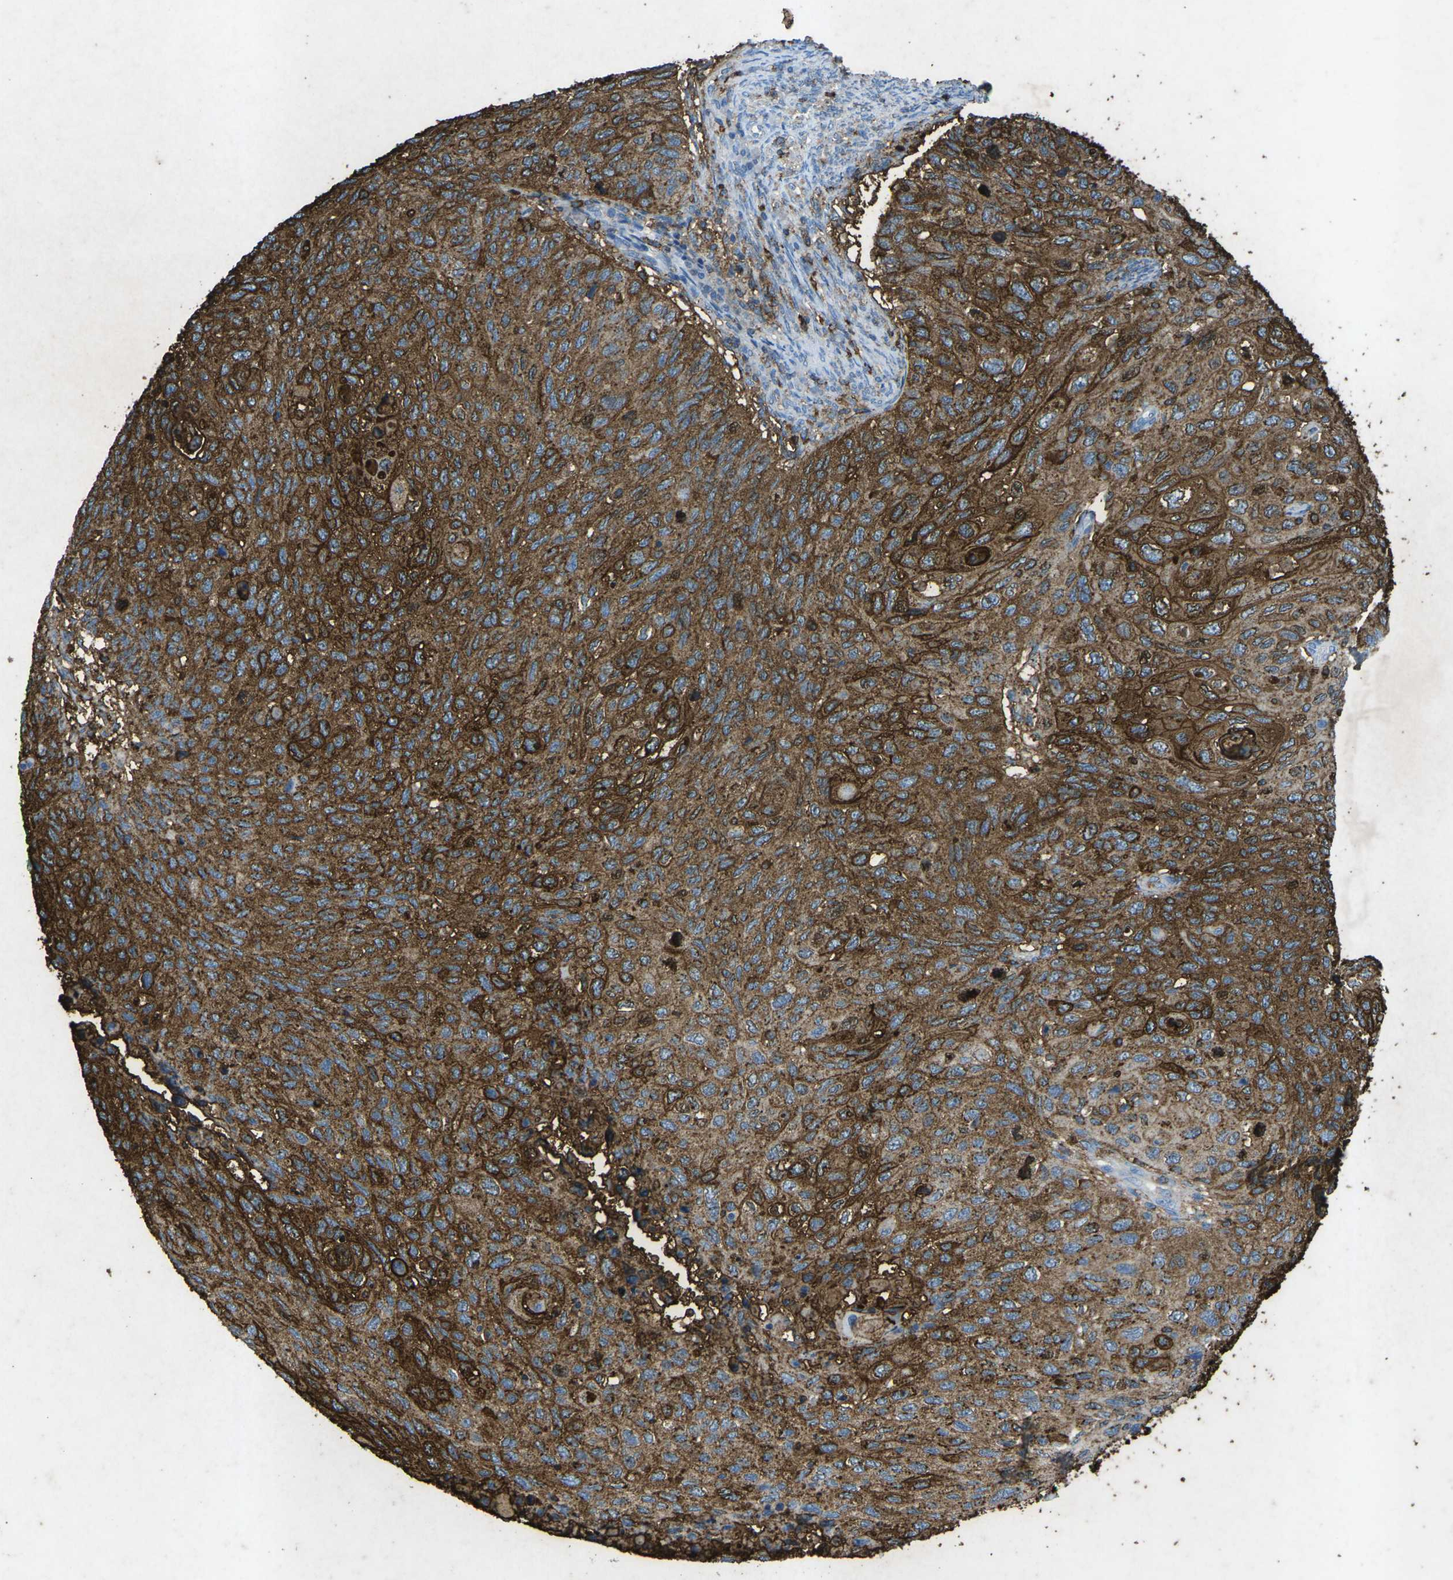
{"staining": {"intensity": "strong", "quantity": ">75%", "location": "cytoplasmic/membranous"}, "tissue": "cervical cancer", "cell_type": "Tumor cells", "image_type": "cancer", "snomed": [{"axis": "morphology", "description": "Squamous cell carcinoma, NOS"}, {"axis": "topography", "description": "Cervix"}], "caption": "Cervical cancer stained with a brown dye exhibits strong cytoplasmic/membranous positive staining in about >75% of tumor cells.", "gene": "CTAGE1", "patient": {"sex": "female", "age": 70}}